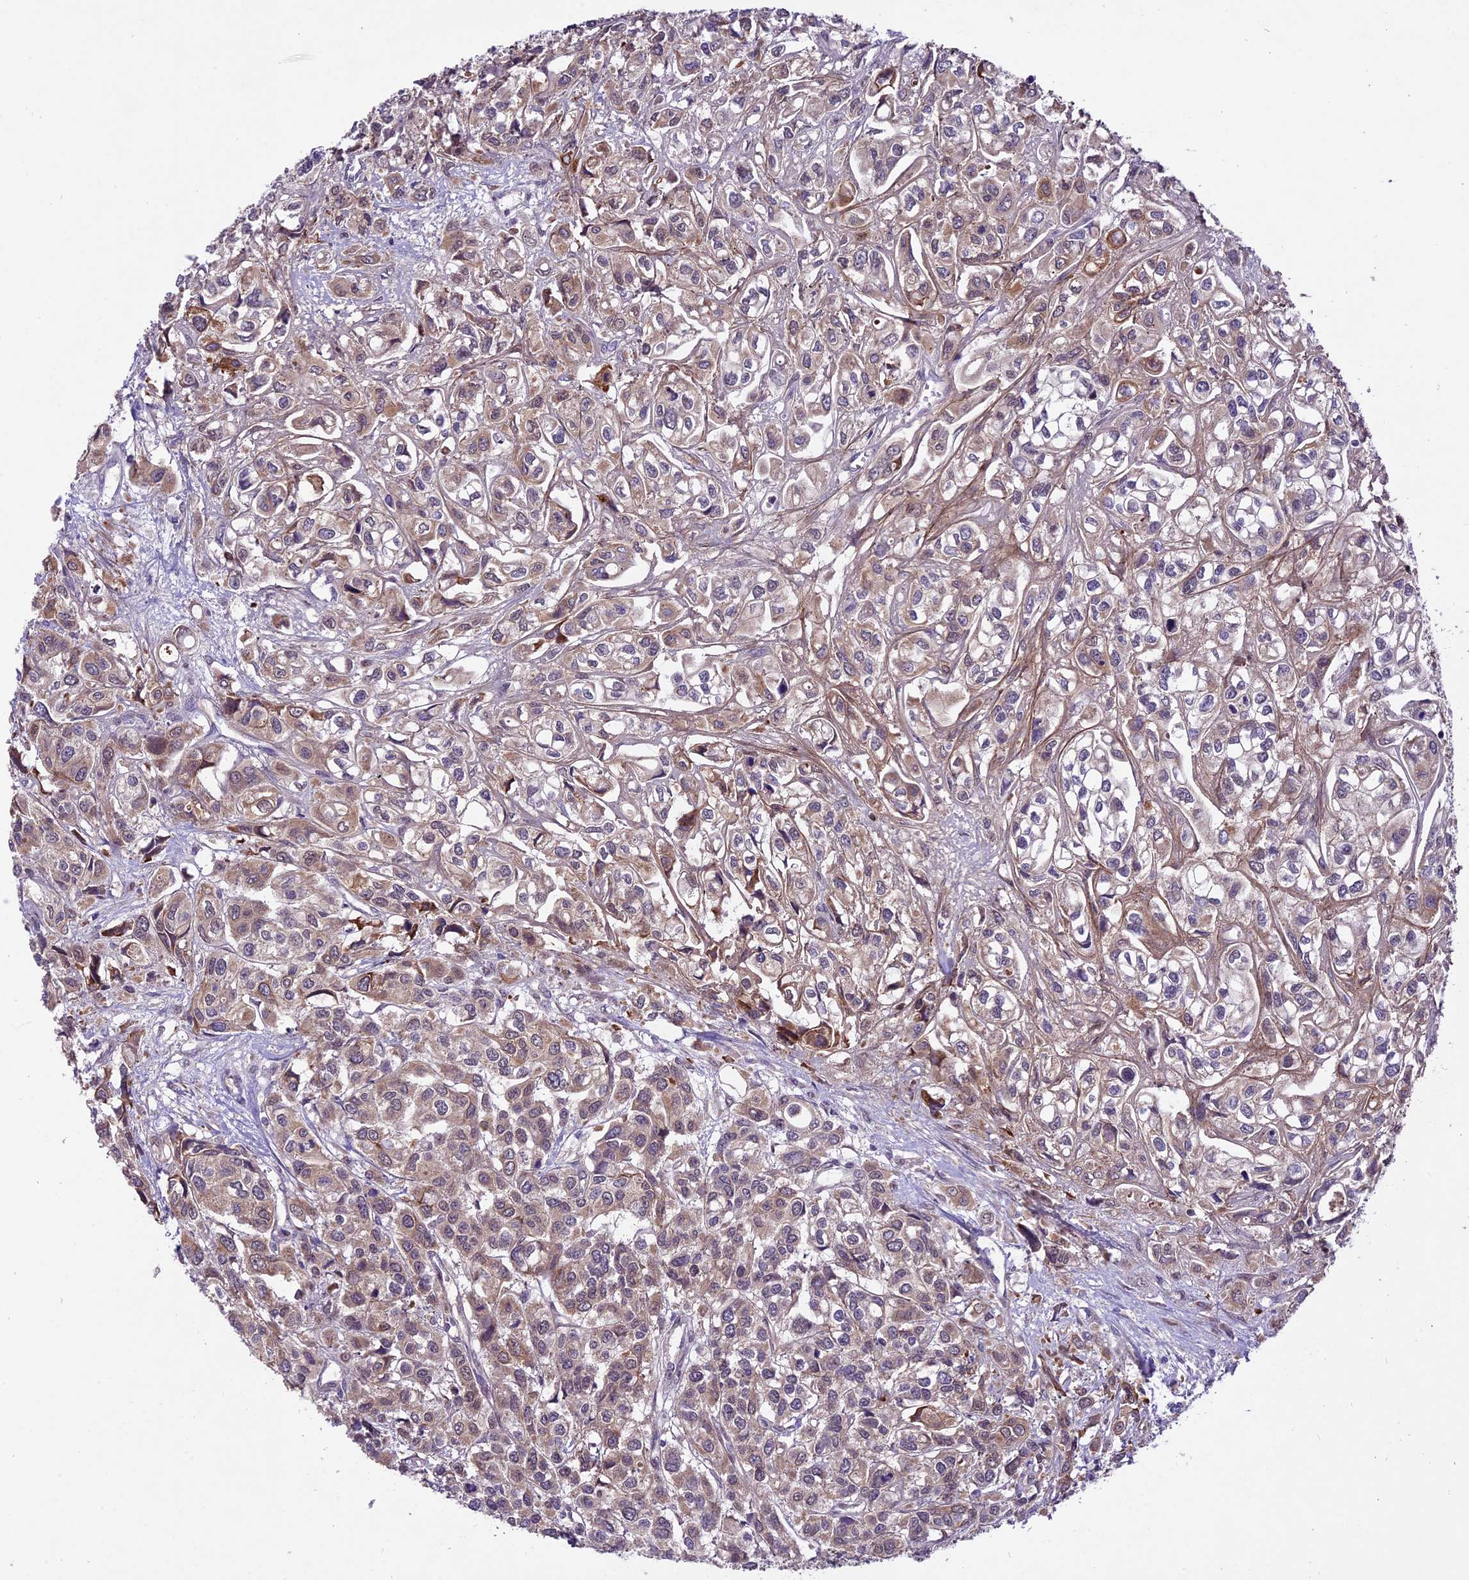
{"staining": {"intensity": "moderate", "quantity": ">75%", "location": "cytoplasmic/membranous"}, "tissue": "urothelial cancer", "cell_type": "Tumor cells", "image_type": "cancer", "snomed": [{"axis": "morphology", "description": "Urothelial carcinoma, High grade"}, {"axis": "topography", "description": "Urinary bladder"}], "caption": "A high-resolution photomicrograph shows IHC staining of high-grade urothelial carcinoma, which exhibits moderate cytoplasmic/membranous positivity in about >75% of tumor cells.", "gene": "SPRED1", "patient": {"sex": "male", "age": 67}}